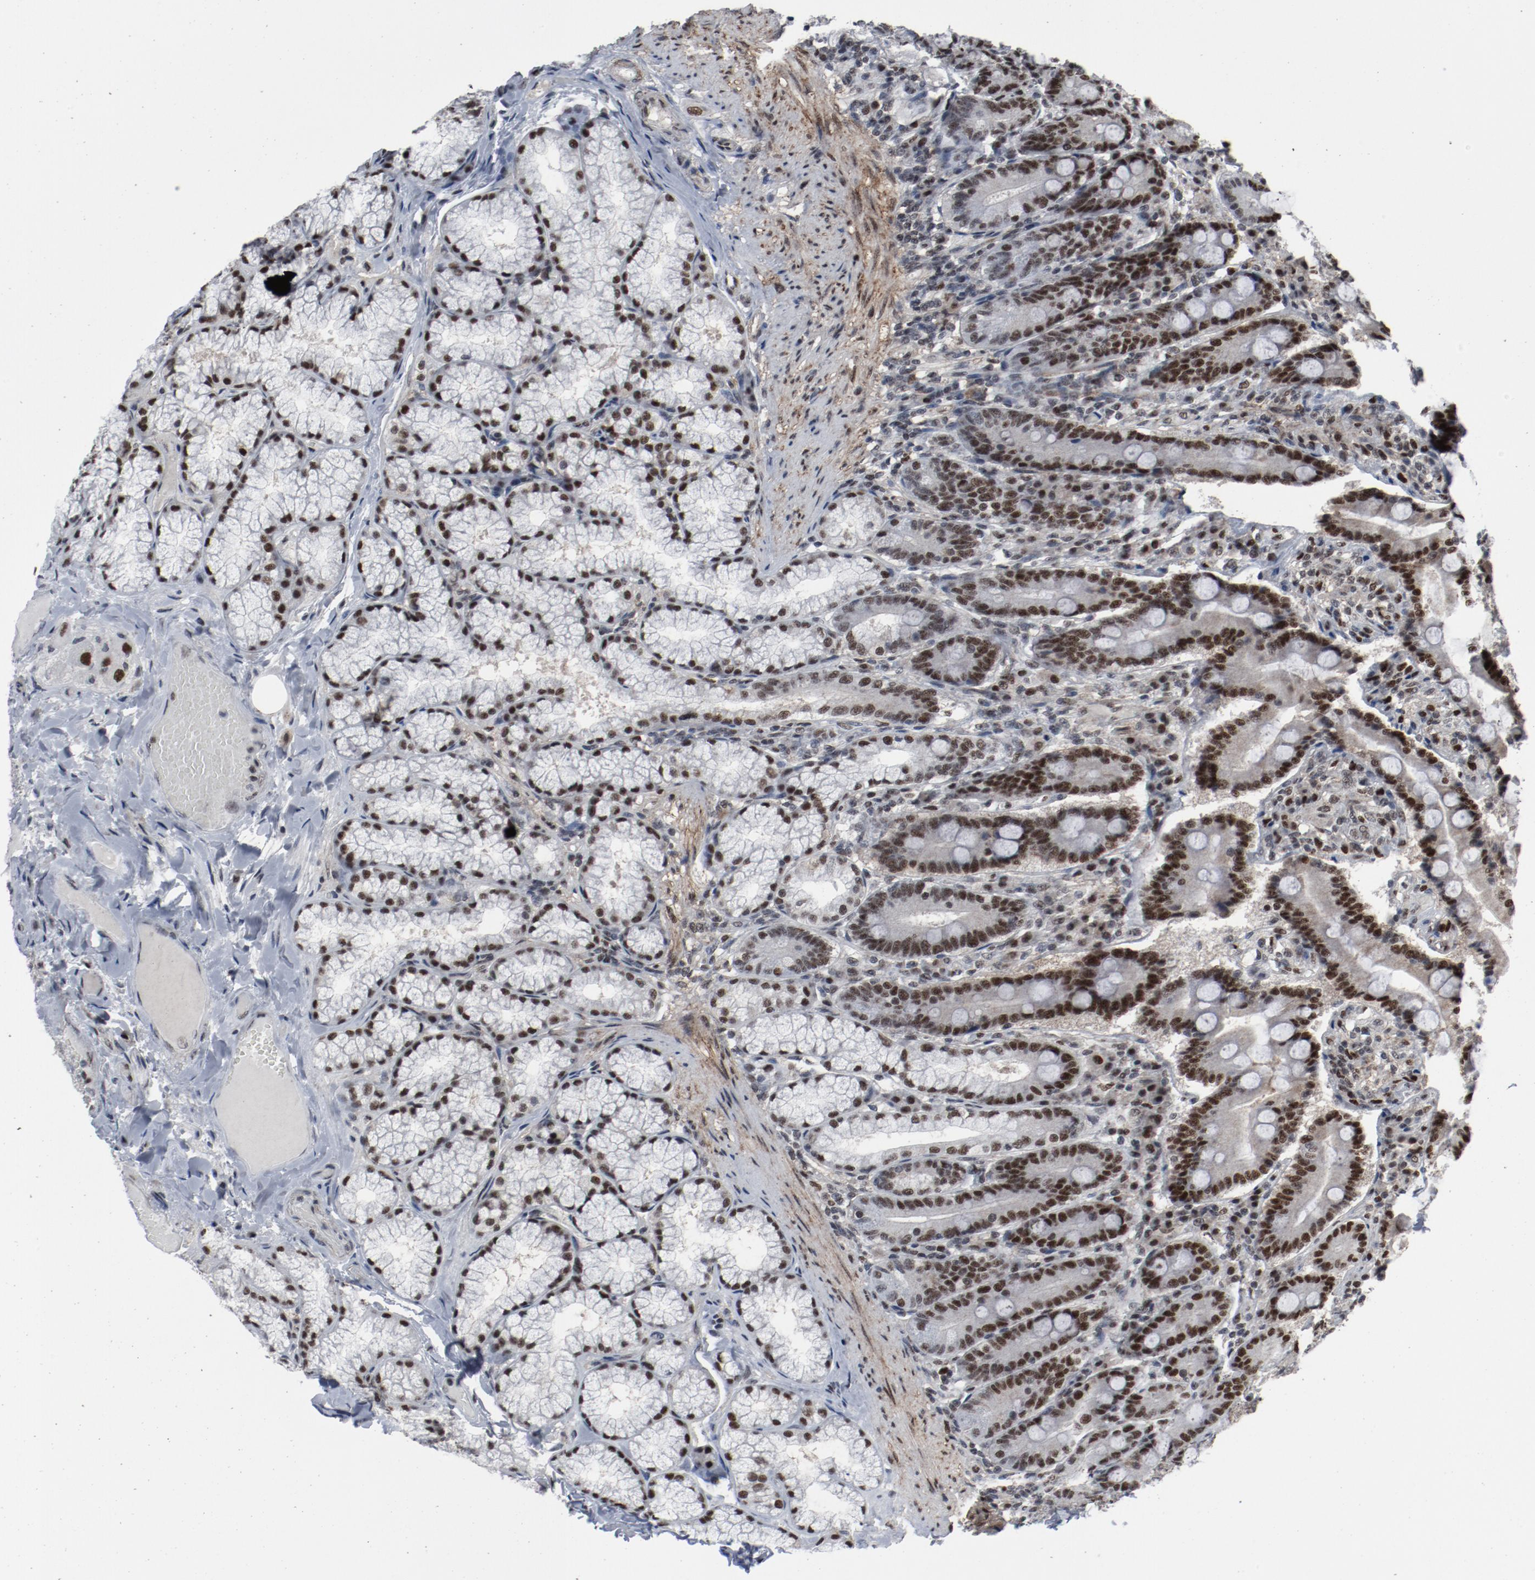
{"staining": {"intensity": "strong", "quantity": ">75%", "location": "nuclear"}, "tissue": "duodenum", "cell_type": "Glandular cells", "image_type": "normal", "snomed": [{"axis": "morphology", "description": "Normal tissue, NOS"}, {"axis": "topography", "description": "Duodenum"}], "caption": "This micrograph reveals benign duodenum stained with IHC to label a protein in brown. The nuclear of glandular cells show strong positivity for the protein. Nuclei are counter-stained blue.", "gene": "JMJD6", "patient": {"sex": "female", "age": 64}}